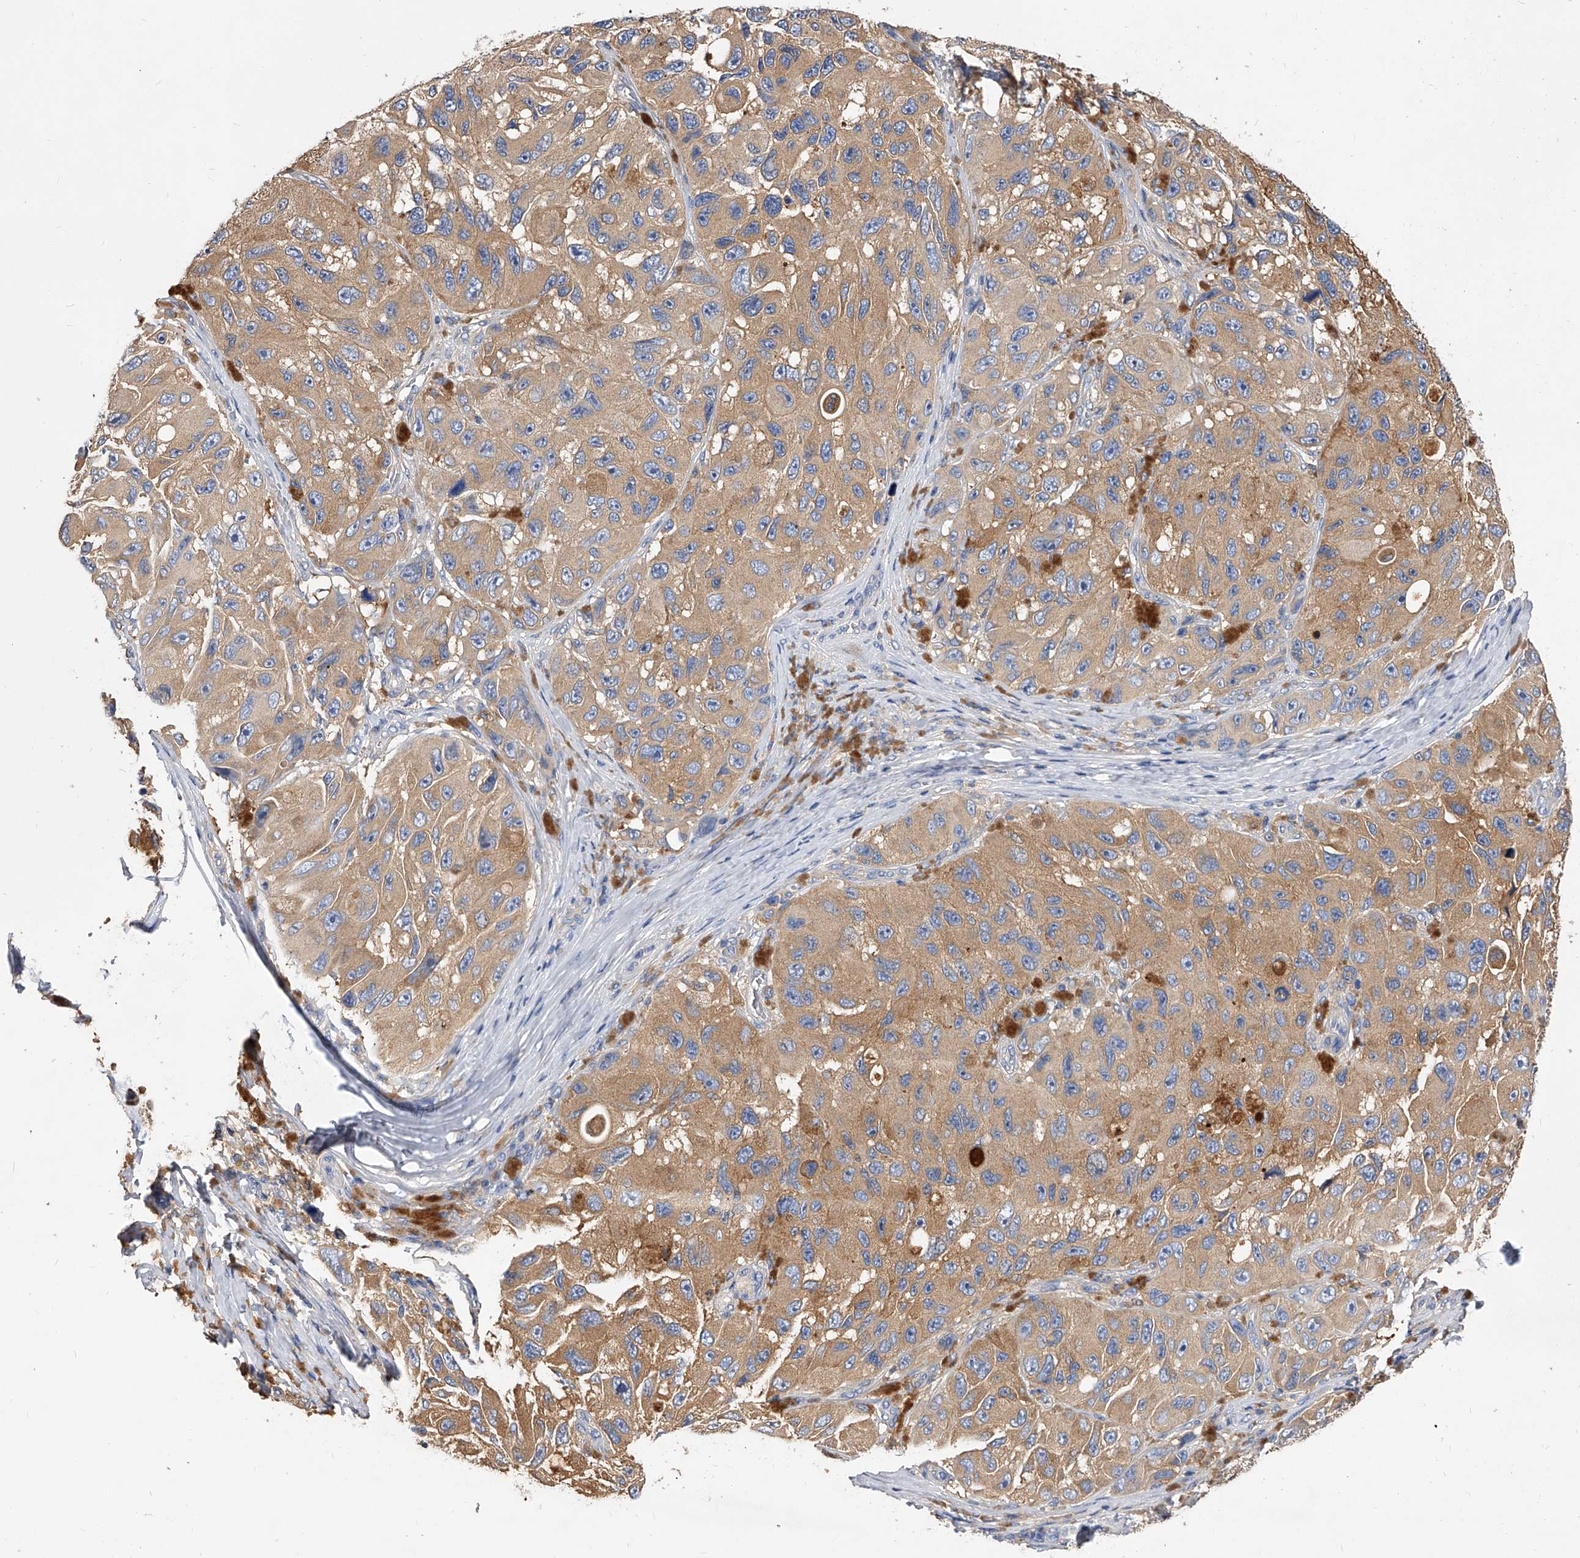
{"staining": {"intensity": "moderate", "quantity": ">75%", "location": "cytoplasmic/membranous"}, "tissue": "melanoma", "cell_type": "Tumor cells", "image_type": "cancer", "snomed": [{"axis": "morphology", "description": "Malignant melanoma, NOS"}, {"axis": "topography", "description": "Skin"}], "caption": "Immunohistochemistry (DAB) staining of malignant melanoma shows moderate cytoplasmic/membranous protein staining in approximately >75% of tumor cells.", "gene": "APEH", "patient": {"sex": "female", "age": 73}}